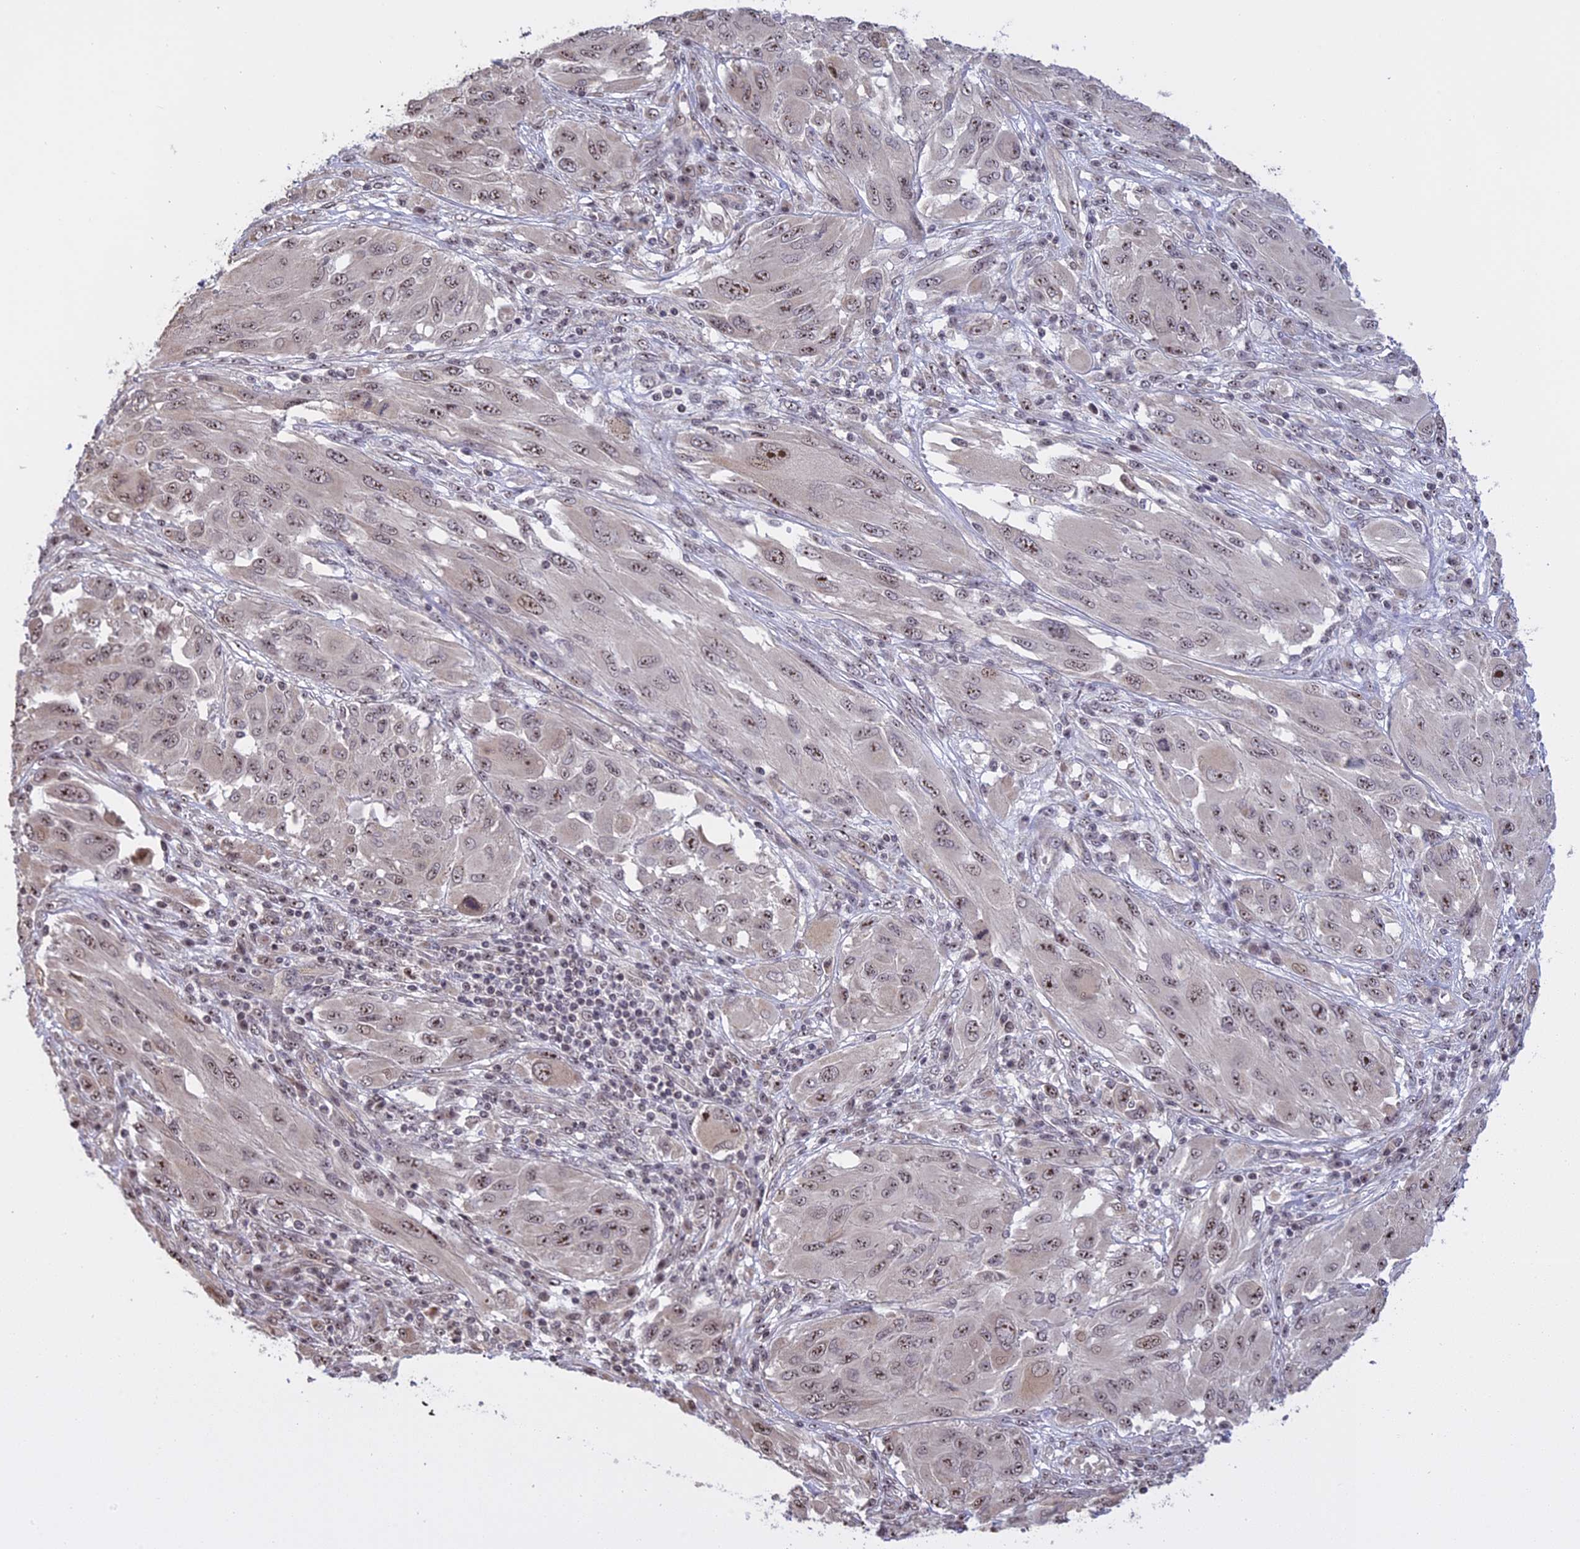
{"staining": {"intensity": "weak", "quantity": "25%-75%", "location": "nuclear"}, "tissue": "melanoma", "cell_type": "Tumor cells", "image_type": "cancer", "snomed": [{"axis": "morphology", "description": "Malignant melanoma, NOS"}, {"axis": "topography", "description": "Skin"}], "caption": "Malignant melanoma tissue reveals weak nuclear positivity in approximately 25%-75% of tumor cells, visualized by immunohistochemistry. (IHC, brightfield microscopy, high magnification).", "gene": "MGA", "patient": {"sex": "female", "age": 91}}